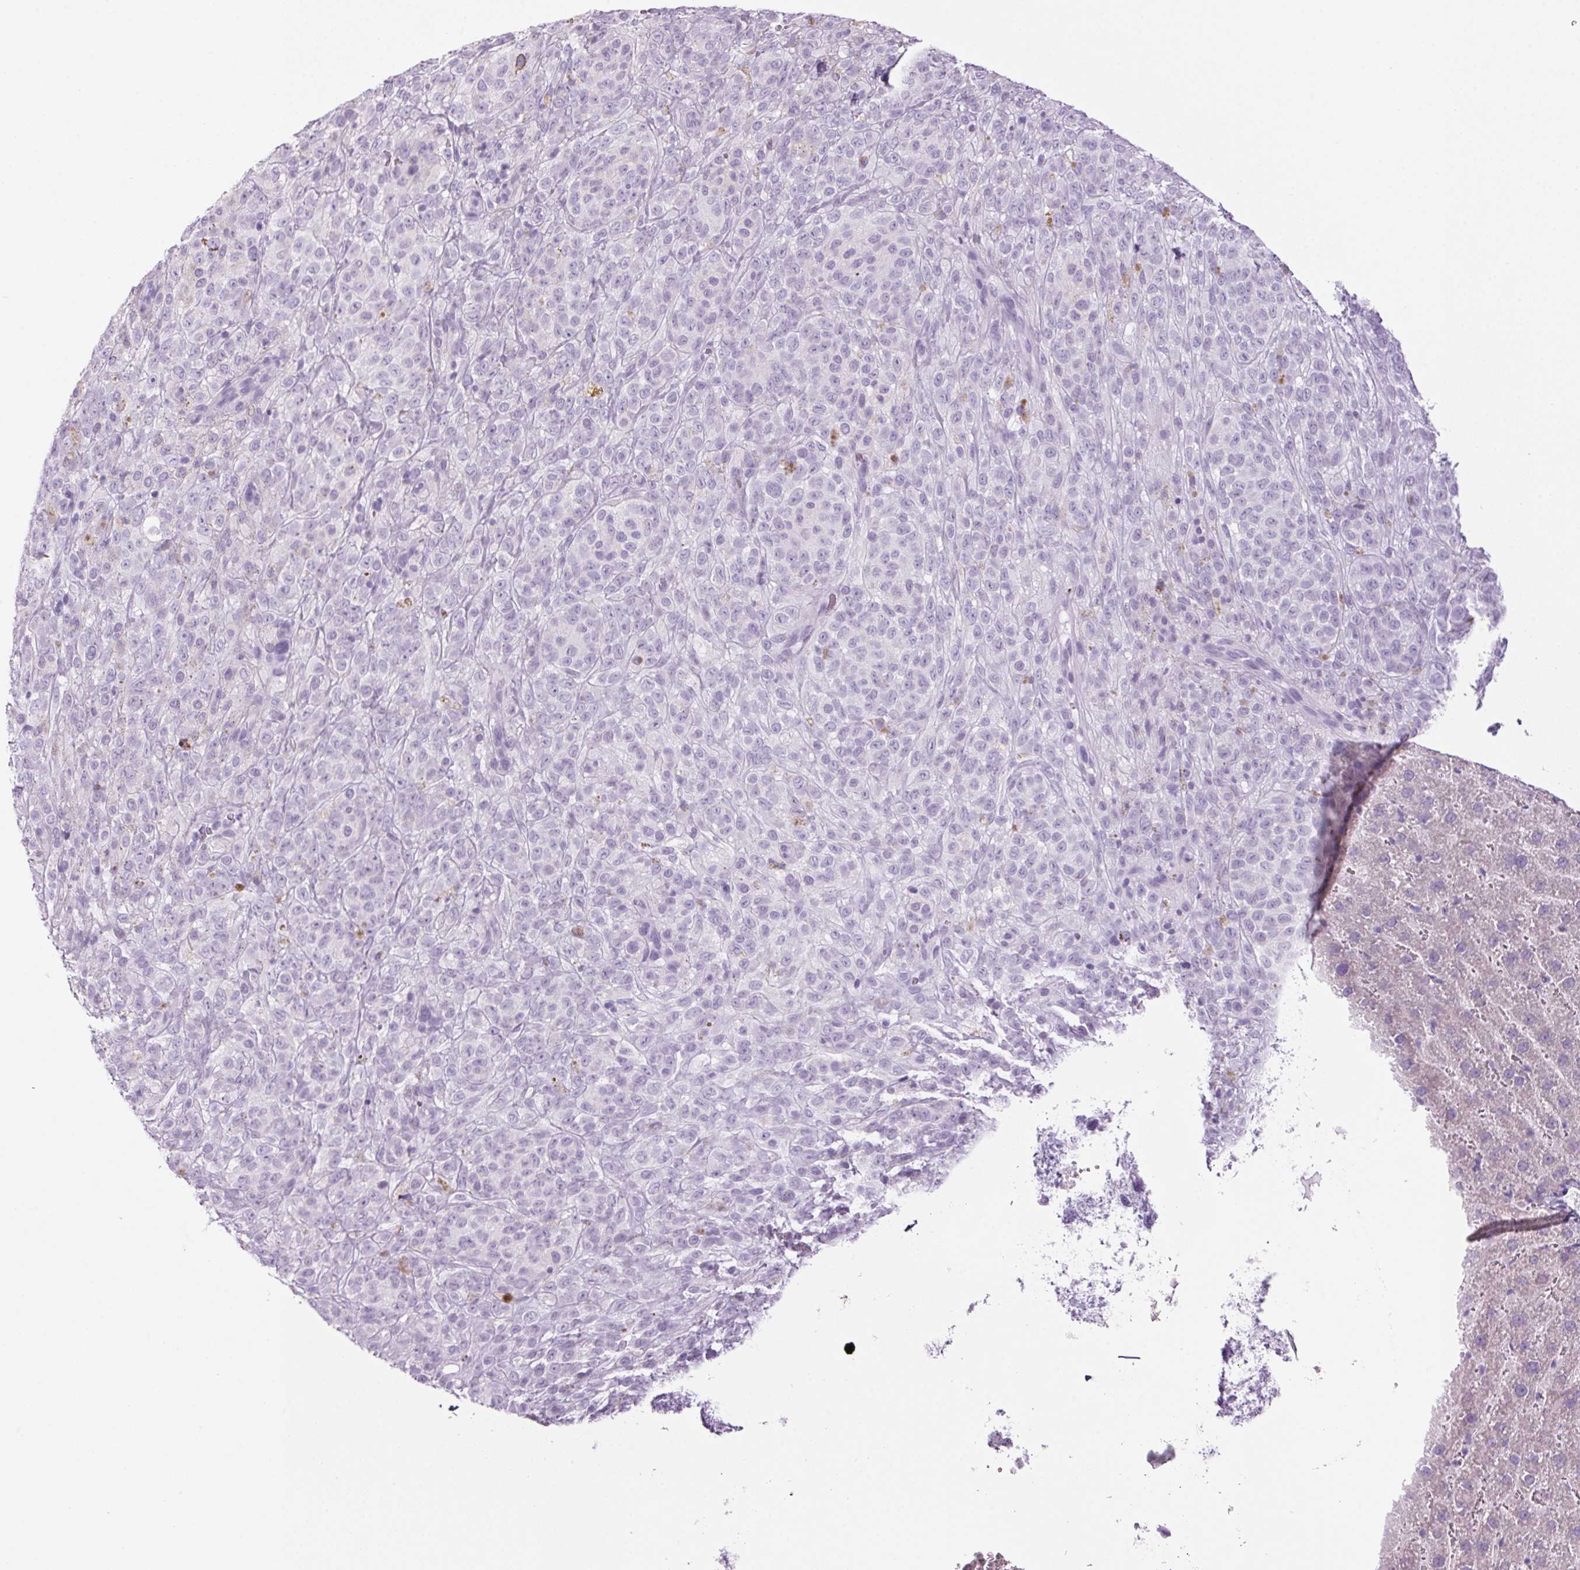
{"staining": {"intensity": "negative", "quantity": "none", "location": "none"}, "tissue": "melanoma", "cell_type": "Tumor cells", "image_type": "cancer", "snomed": [{"axis": "morphology", "description": "Malignant melanoma, NOS"}, {"axis": "topography", "description": "Skin"}], "caption": "High power microscopy image of an IHC histopathology image of malignant melanoma, revealing no significant expression in tumor cells.", "gene": "PPP1R1A", "patient": {"sex": "female", "age": 86}}